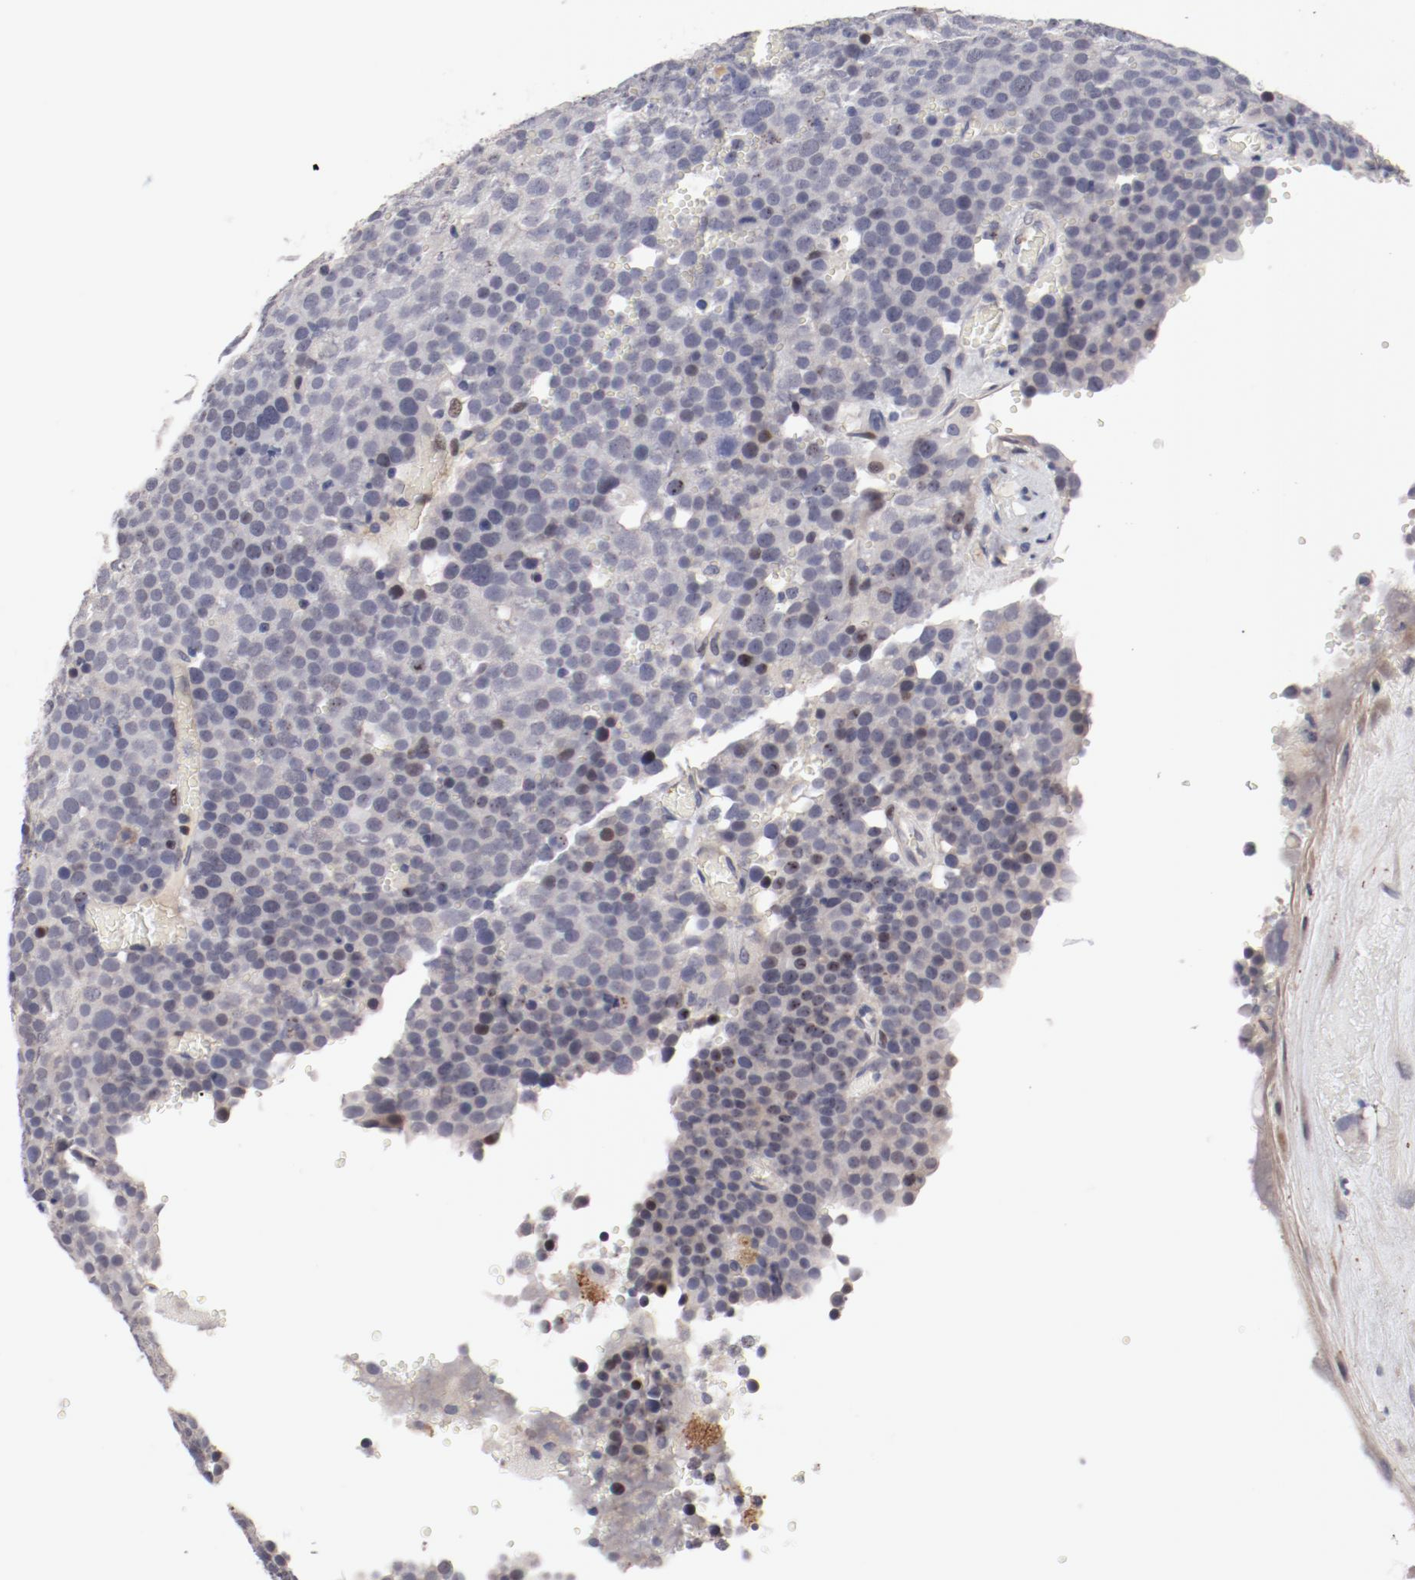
{"staining": {"intensity": "negative", "quantity": "none", "location": "none"}, "tissue": "testis cancer", "cell_type": "Tumor cells", "image_type": "cancer", "snomed": [{"axis": "morphology", "description": "Seminoma, NOS"}, {"axis": "topography", "description": "Testis"}], "caption": "An image of human testis cancer (seminoma) is negative for staining in tumor cells.", "gene": "FSCB", "patient": {"sex": "male", "age": 71}}